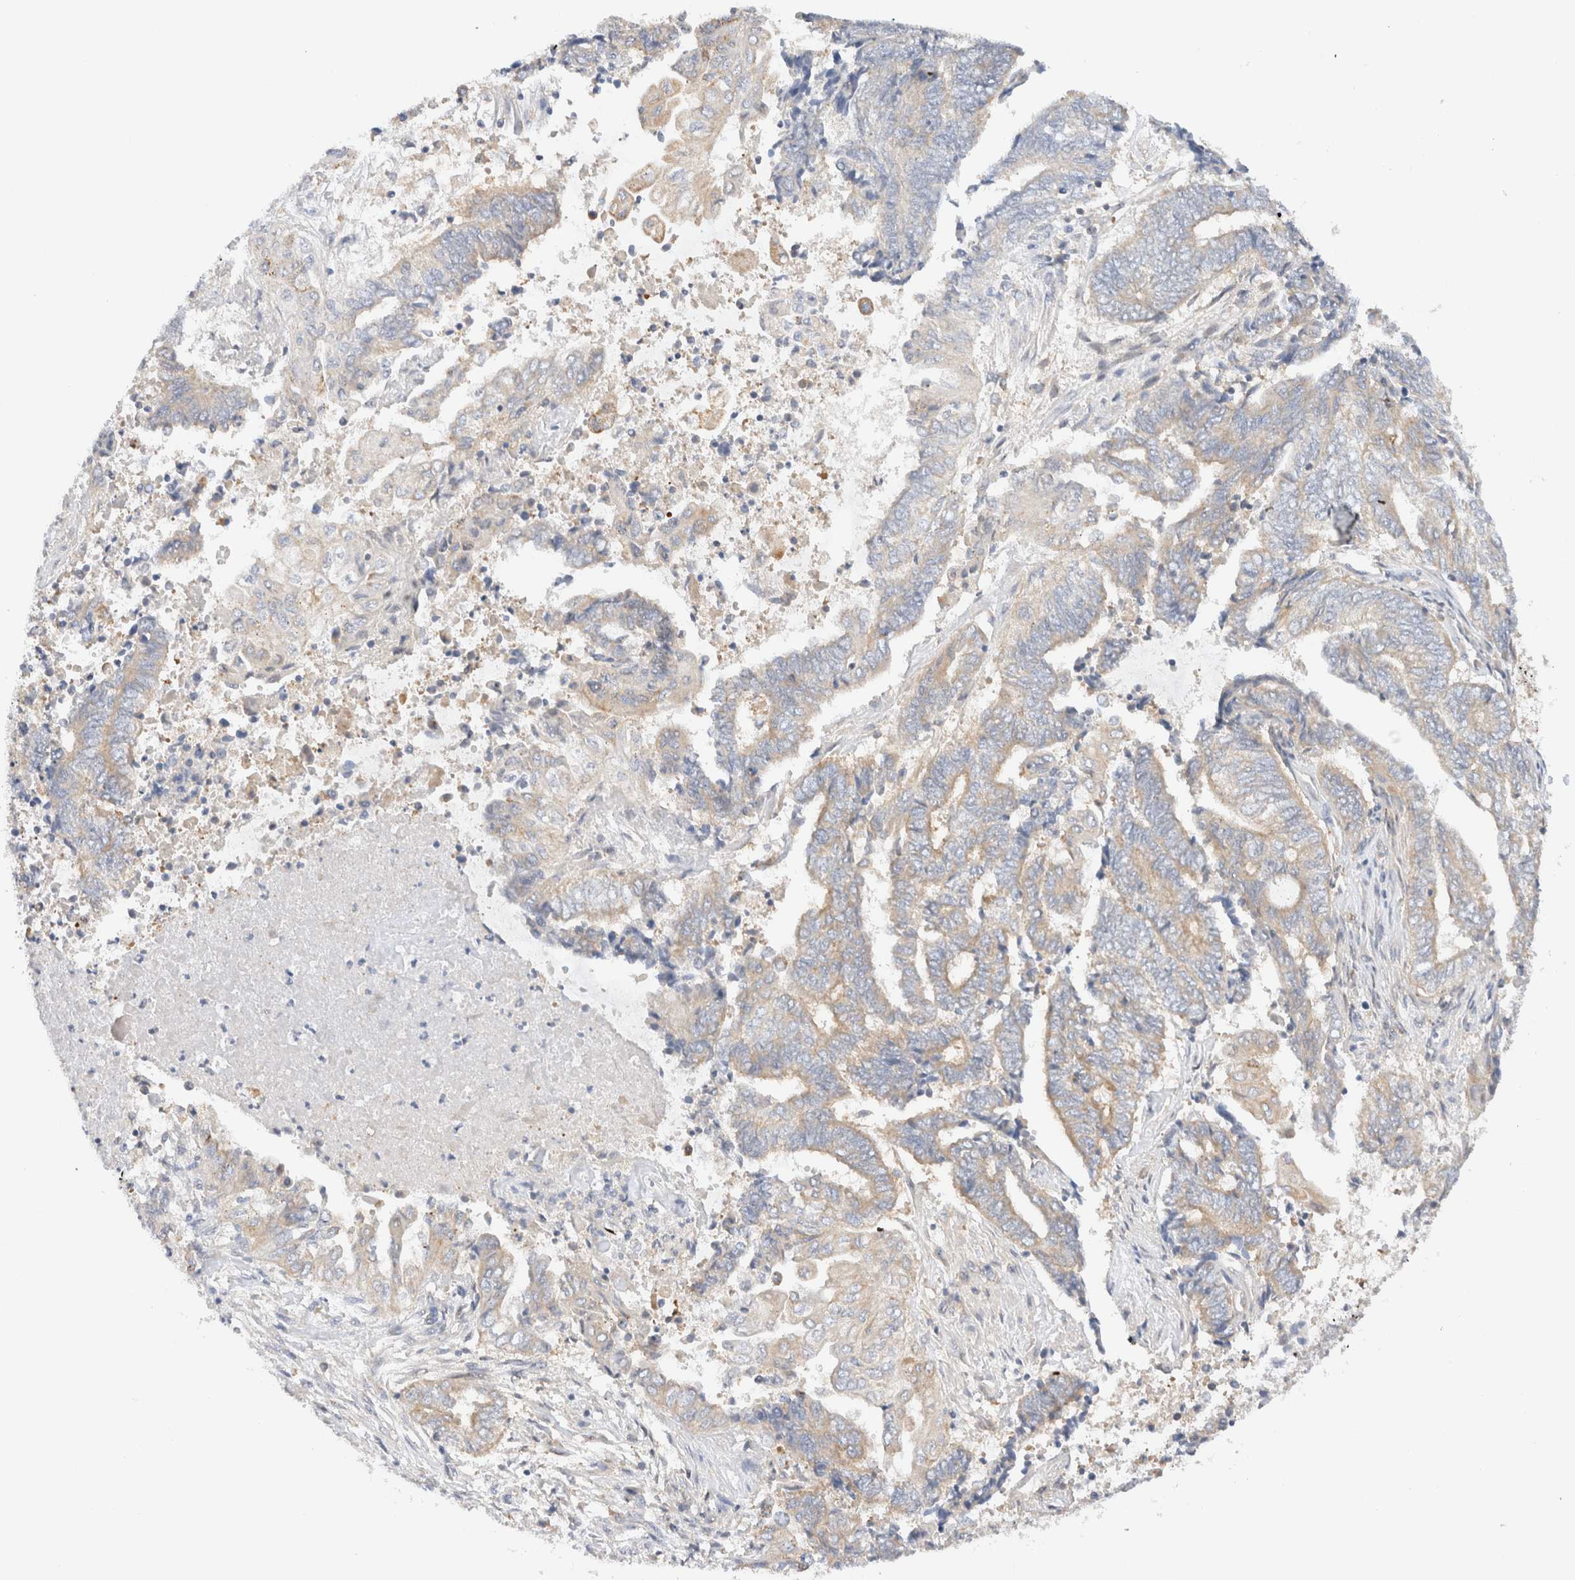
{"staining": {"intensity": "weak", "quantity": "<25%", "location": "cytoplasmic/membranous"}, "tissue": "endometrial cancer", "cell_type": "Tumor cells", "image_type": "cancer", "snomed": [{"axis": "morphology", "description": "Adenocarcinoma, NOS"}, {"axis": "topography", "description": "Uterus"}, {"axis": "topography", "description": "Endometrium"}], "caption": "Immunohistochemistry (IHC) photomicrograph of neoplastic tissue: human endometrial cancer (adenocarcinoma) stained with DAB (3,3'-diaminobenzidine) exhibits no significant protein staining in tumor cells.", "gene": "RABEP1", "patient": {"sex": "female", "age": 70}}